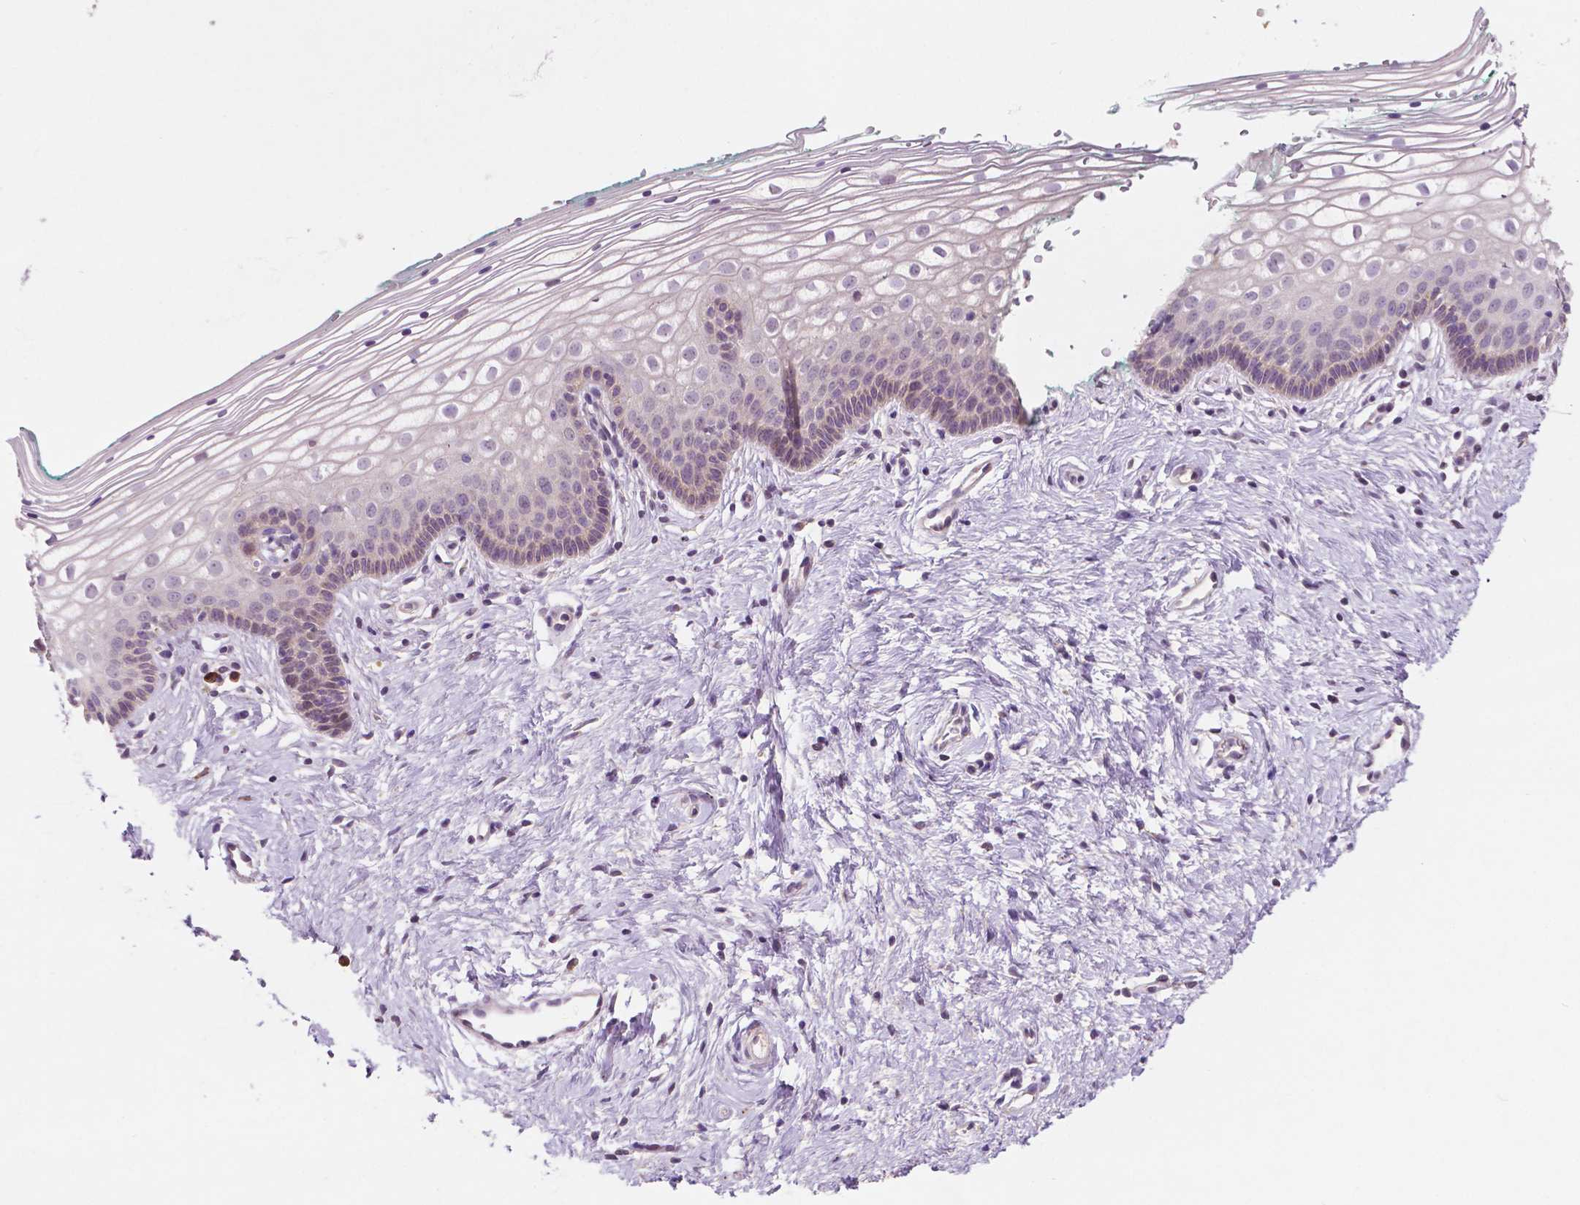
{"staining": {"intensity": "negative", "quantity": "none", "location": "none"}, "tissue": "vagina", "cell_type": "Squamous epithelial cells", "image_type": "normal", "snomed": [{"axis": "morphology", "description": "Normal tissue, NOS"}, {"axis": "topography", "description": "Vagina"}], "caption": "An IHC photomicrograph of normal vagina is shown. There is no staining in squamous epithelial cells of vagina.", "gene": "LRP1B", "patient": {"sex": "female", "age": 36}}